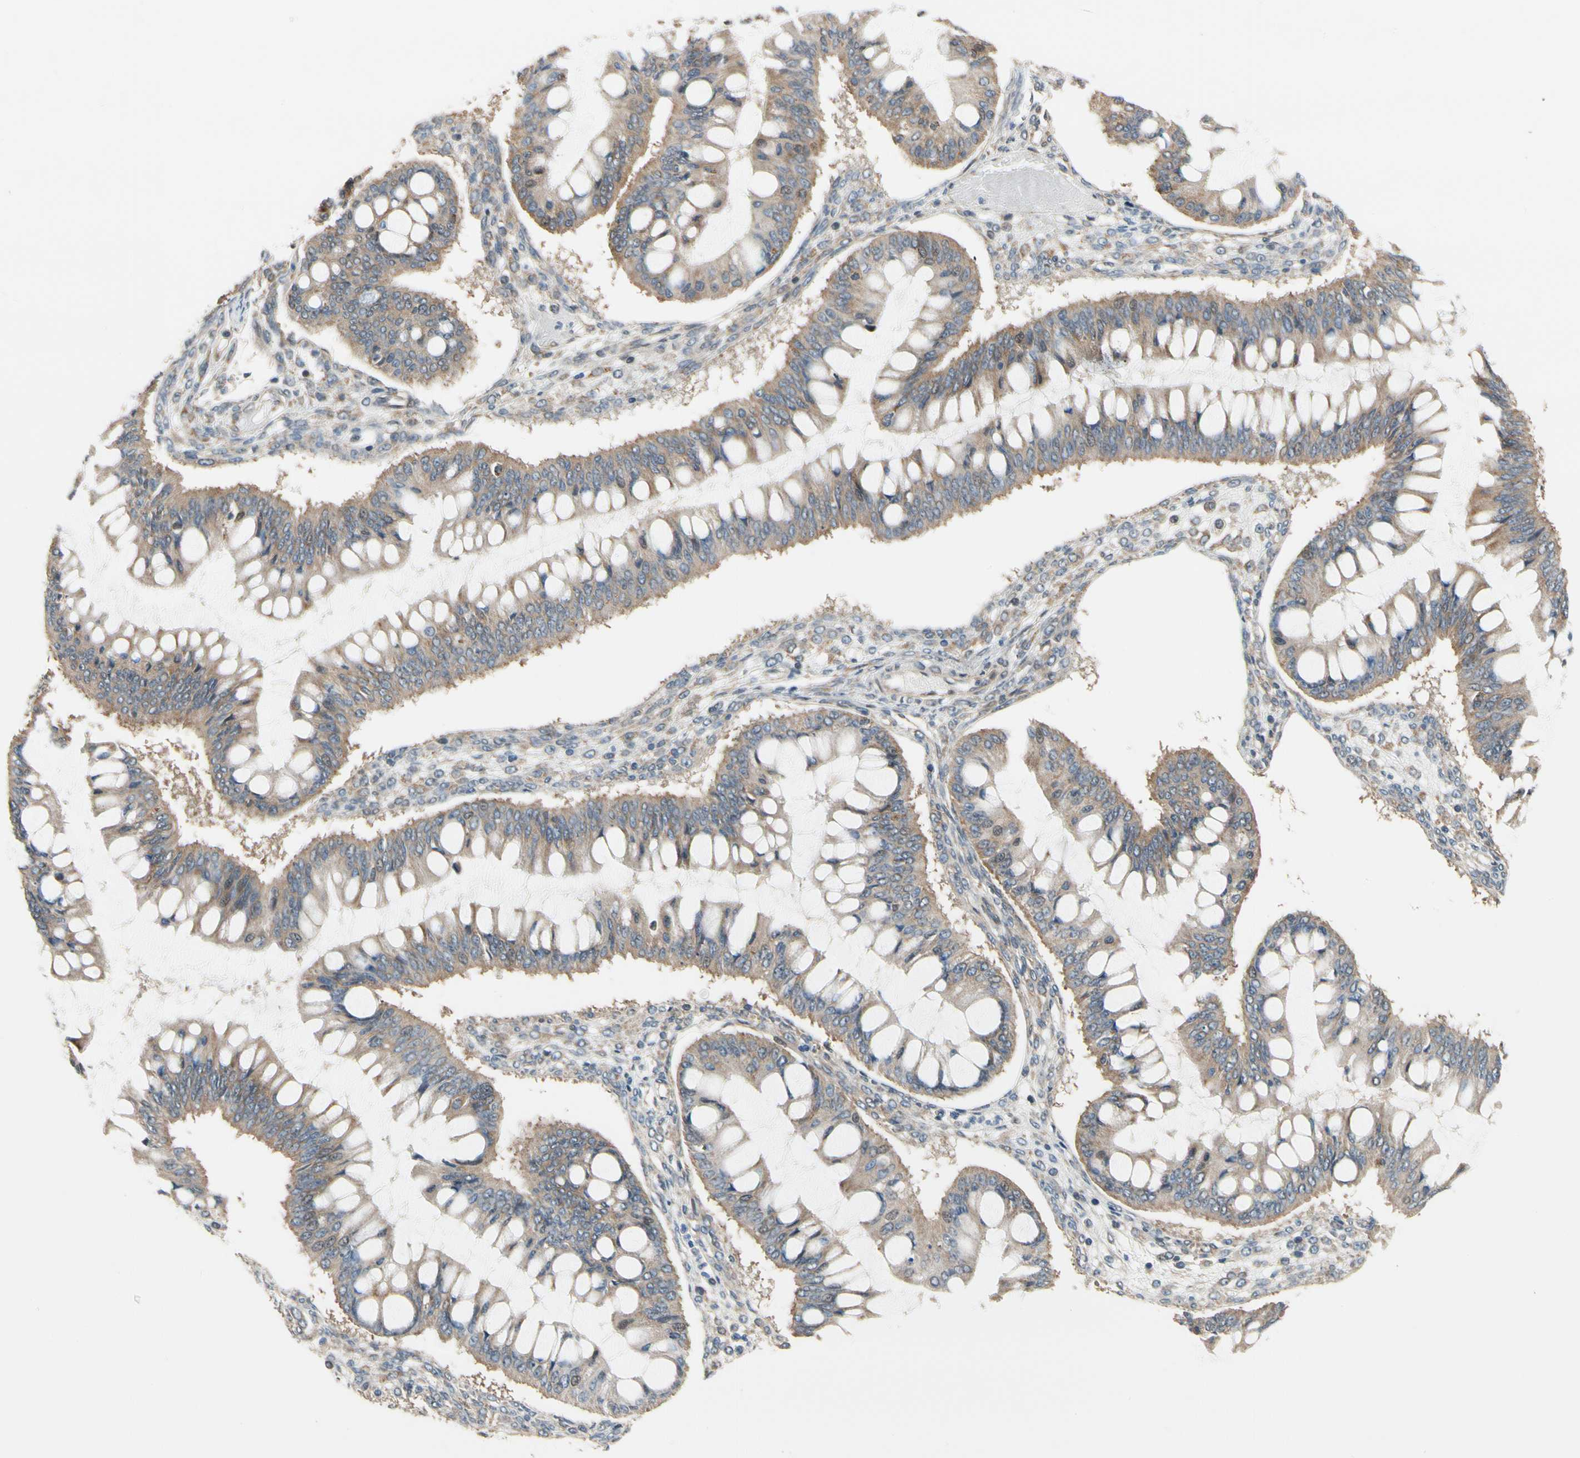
{"staining": {"intensity": "weak", "quantity": ">75%", "location": "cytoplasmic/membranous"}, "tissue": "ovarian cancer", "cell_type": "Tumor cells", "image_type": "cancer", "snomed": [{"axis": "morphology", "description": "Cystadenocarcinoma, mucinous, NOS"}, {"axis": "topography", "description": "Ovary"}], "caption": "High-magnification brightfield microscopy of ovarian mucinous cystadenocarcinoma stained with DAB (brown) and counterstained with hematoxylin (blue). tumor cells exhibit weak cytoplasmic/membranous positivity is identified in about>75% of cells.", "gene": "ANKHD1", "patient": {"sex": "female", "age": 73}}